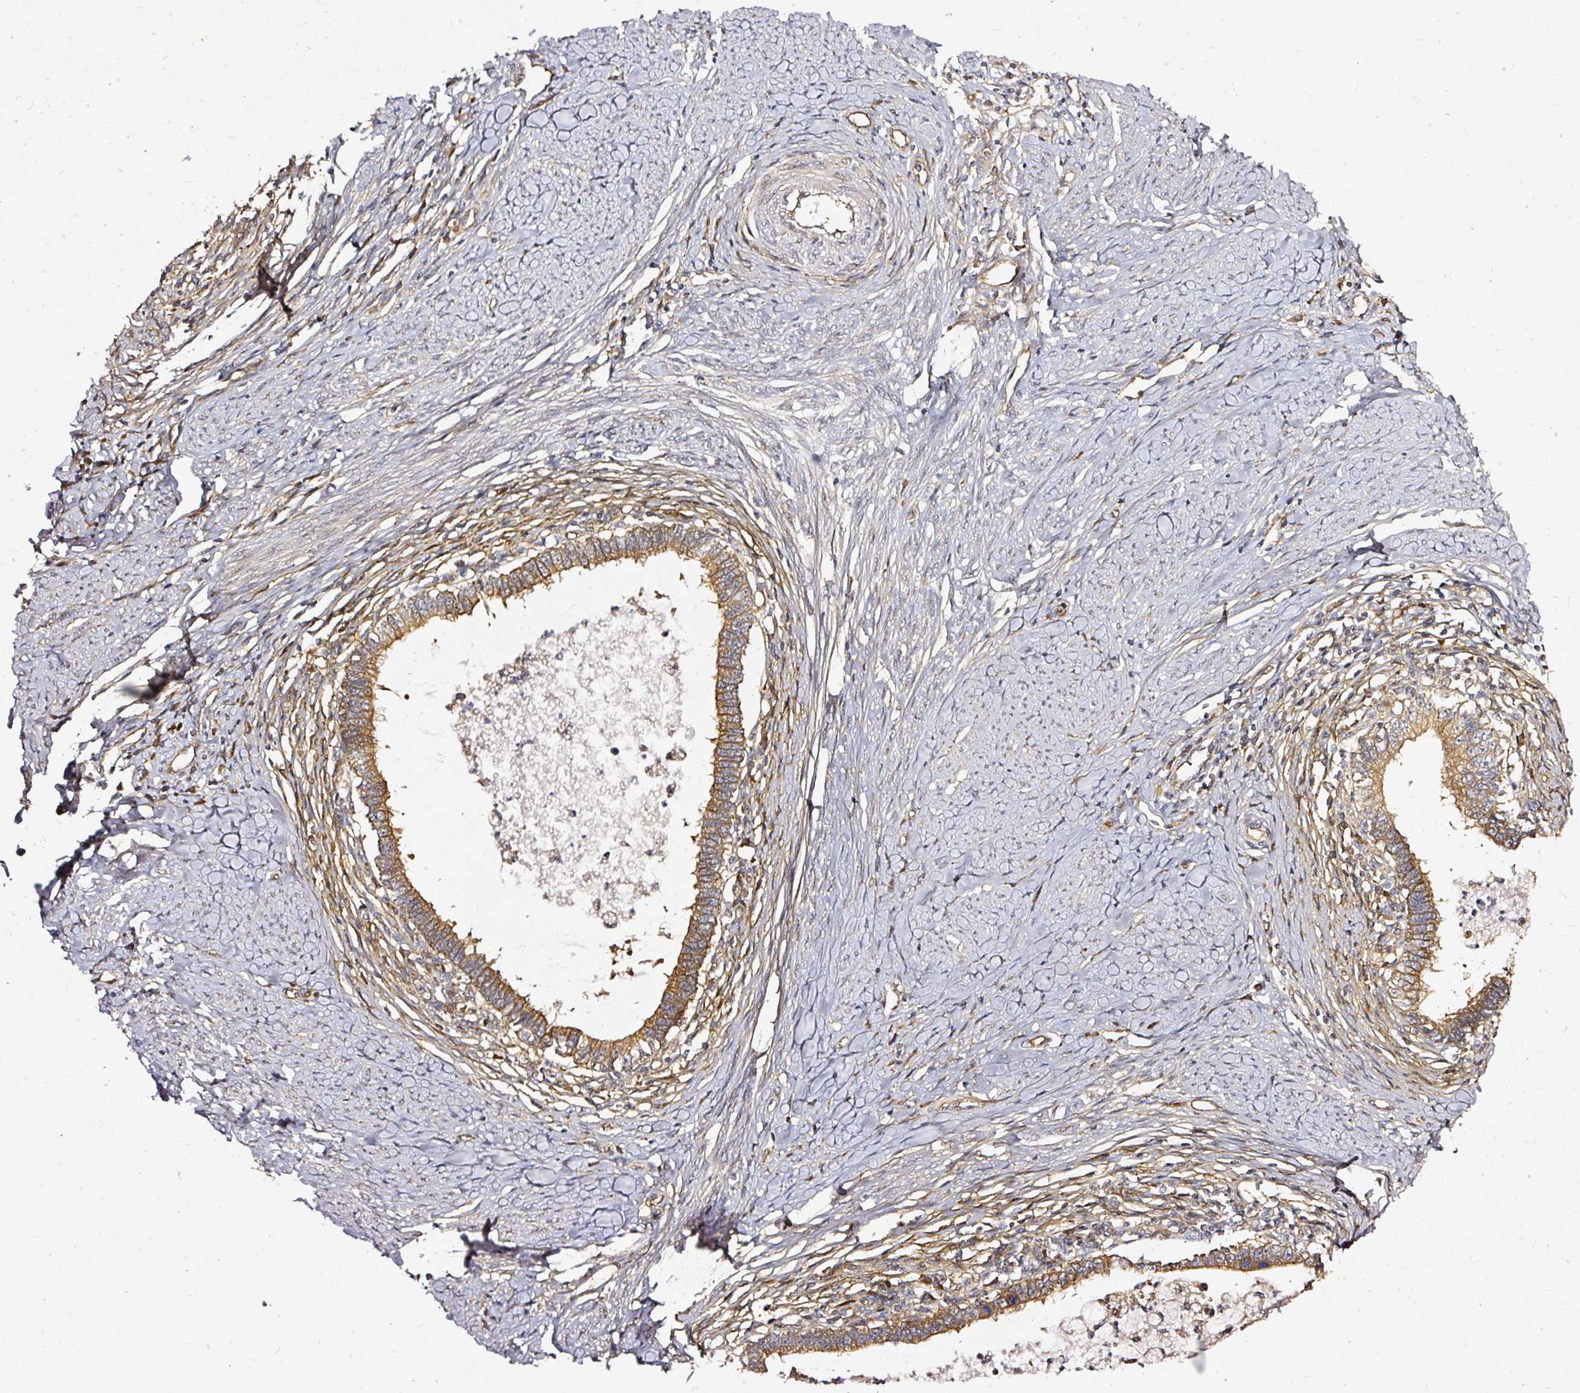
{"staining": {"intensity": "moderate", "quantity": ">75%", "location": "cytoplasmic/membranous"}, "tissue": "cervical cancer", "cell_type": "Tumor cells", "image_type": "cancer", "snomed": [{"axis": "morphology", "description": "Adenocarcinoma, NOS"}, {"axis": "topography", "description": "Cervix"}], "caption": "This micrograph reveals immunohistochemistry staining of human cervical cancer (adenocarcinoma), with medium moderate cytoplasmic/membranous expression in about >75% of tumor cells.", "gene": "MIF4GD", "patient": {"sex": "female", "age": 36}}